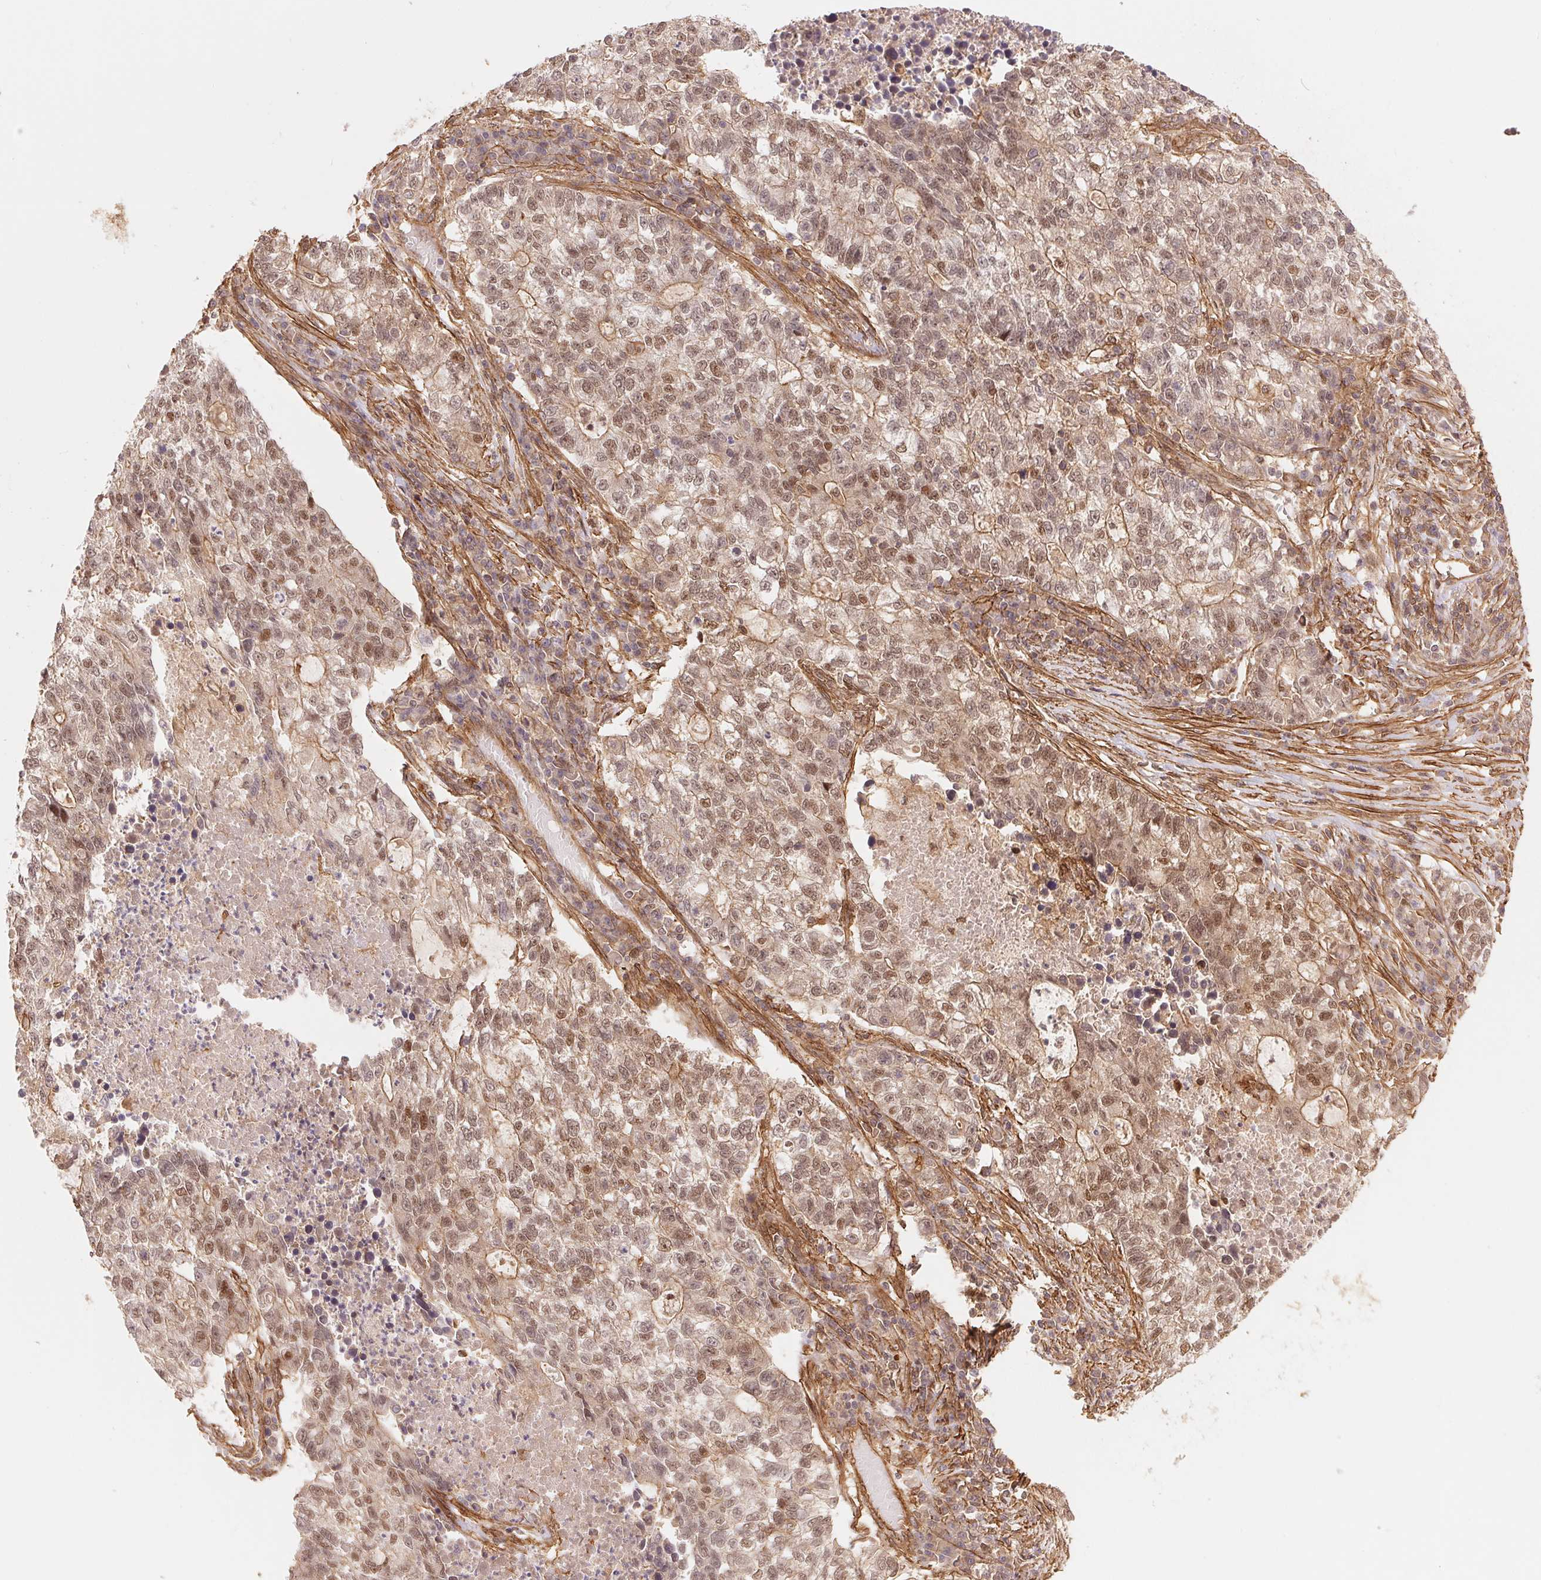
{"staining": {"intensity": "moderate", "quantity": "25%-75%", "location": "nuclear"}, "tissue": "lung cancer", "cell_type": "Tumor cells", "image_type": "cancer", "snomed": [{"axis": "morphology", "description": "Adenocarcinoma, NOS"}, {"axis": "topography", "description": "Lung"}], "caption": "Lung adenocarcinoma stained with a brown dye shows moderate nuclear positive positivity in approximately 25%-75% of tumor cells.", "gene": "TNIP2", "patient": {"sex": "male", "age": 57}}